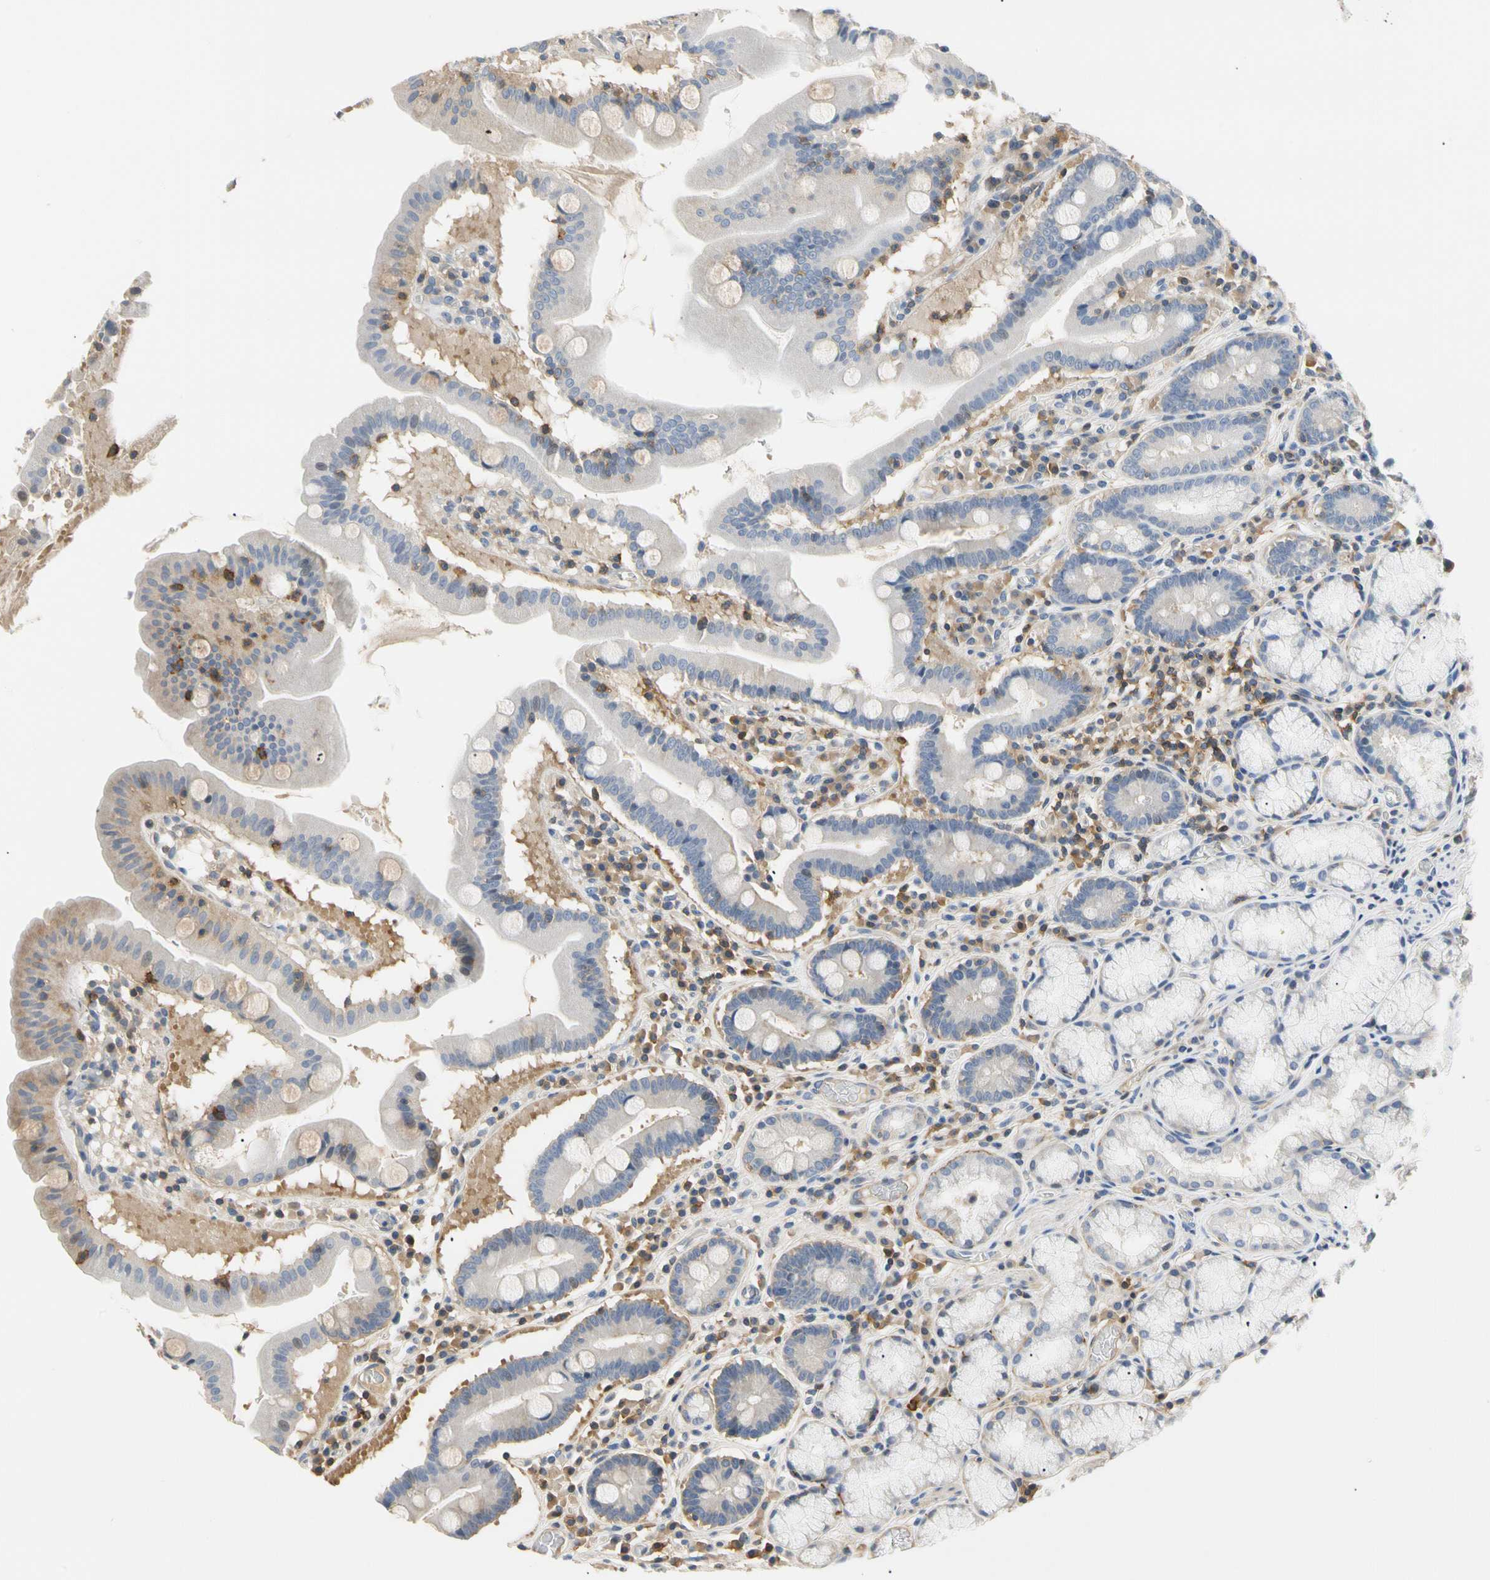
{"staining": {"intensity": "weak", "quantity": "<25%", "location": "cytoplasmic/membranous"}, "tissue": "stomach", "cell_type": "Glandular cells", "image_type": "normal", "snomed": [{"axis": "morphology", "description": "Normal tissue, NOS"}, {"axis": "topography", "description": "Stomach, lower"}], "caption": "Protein analysis of normal stomach exhibits no significant positivity in glandular cells. The staining was performed using DAB to visualize the protein expression in brown, while the nuclei were stained in blue with hematoxylin (Magnification: 20x).", "gene": "TNFRSF18", "patient": {"sex": "male", "age": 56}}